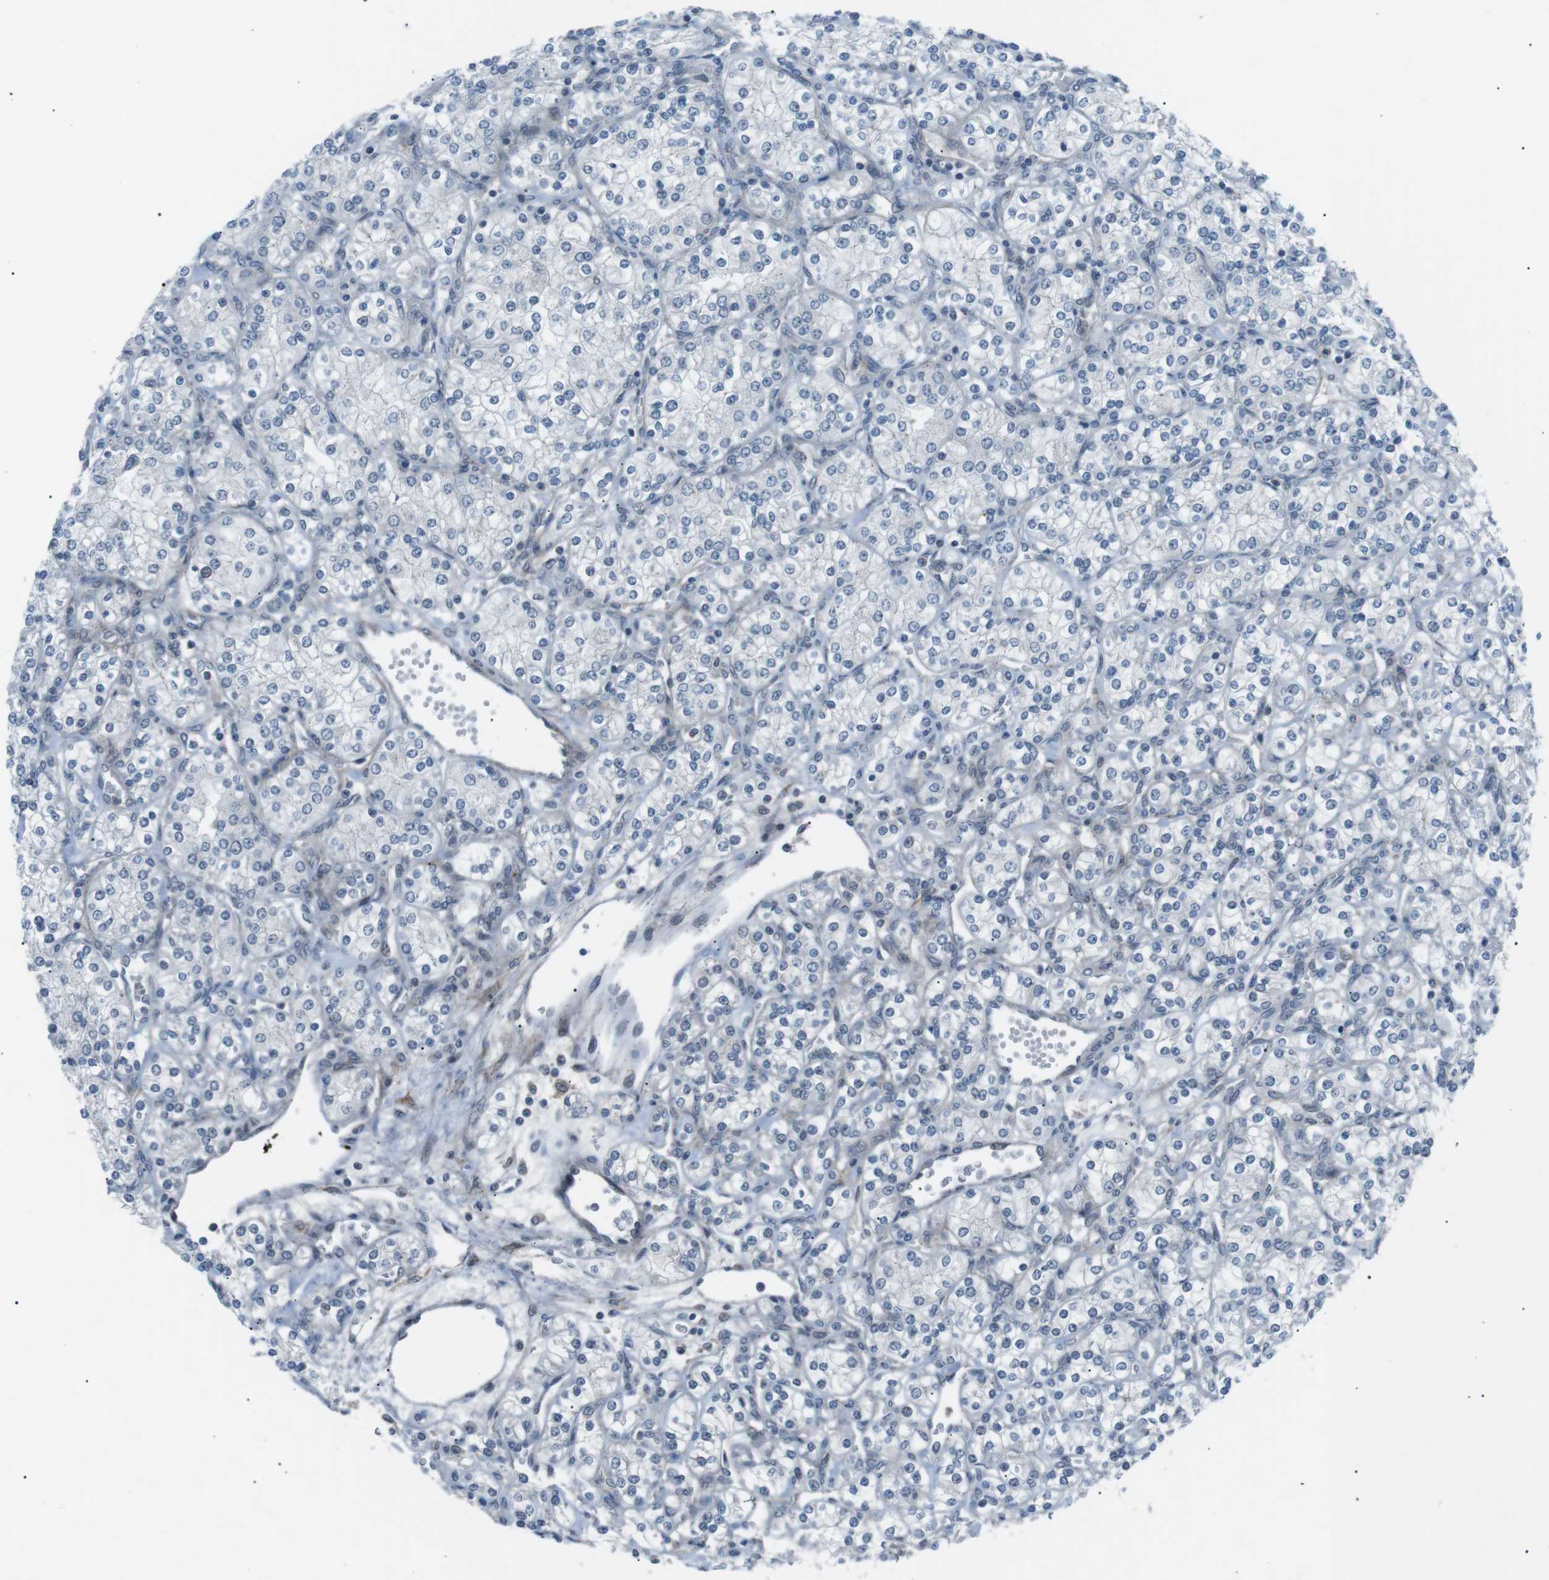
{"staining": {"intensity": "negative", "quantity": "none", "location": "none"}, "tissue": "renal cancer", "cell_type": "Tumor cells", "image_type": "cancer", "snomed": [{"axis": "morphology", "description": "Adenocarcinoma, NOS"}, {"axis": "topography", "description": "Kidney"}], "caption": "IHC micrograph of adenocarcinoma (renal) stained for a protein (brown), which displays no positivity in tumor cells.", "gene": "ARID5B", "patient": {"sex": "male", "age": 77}}